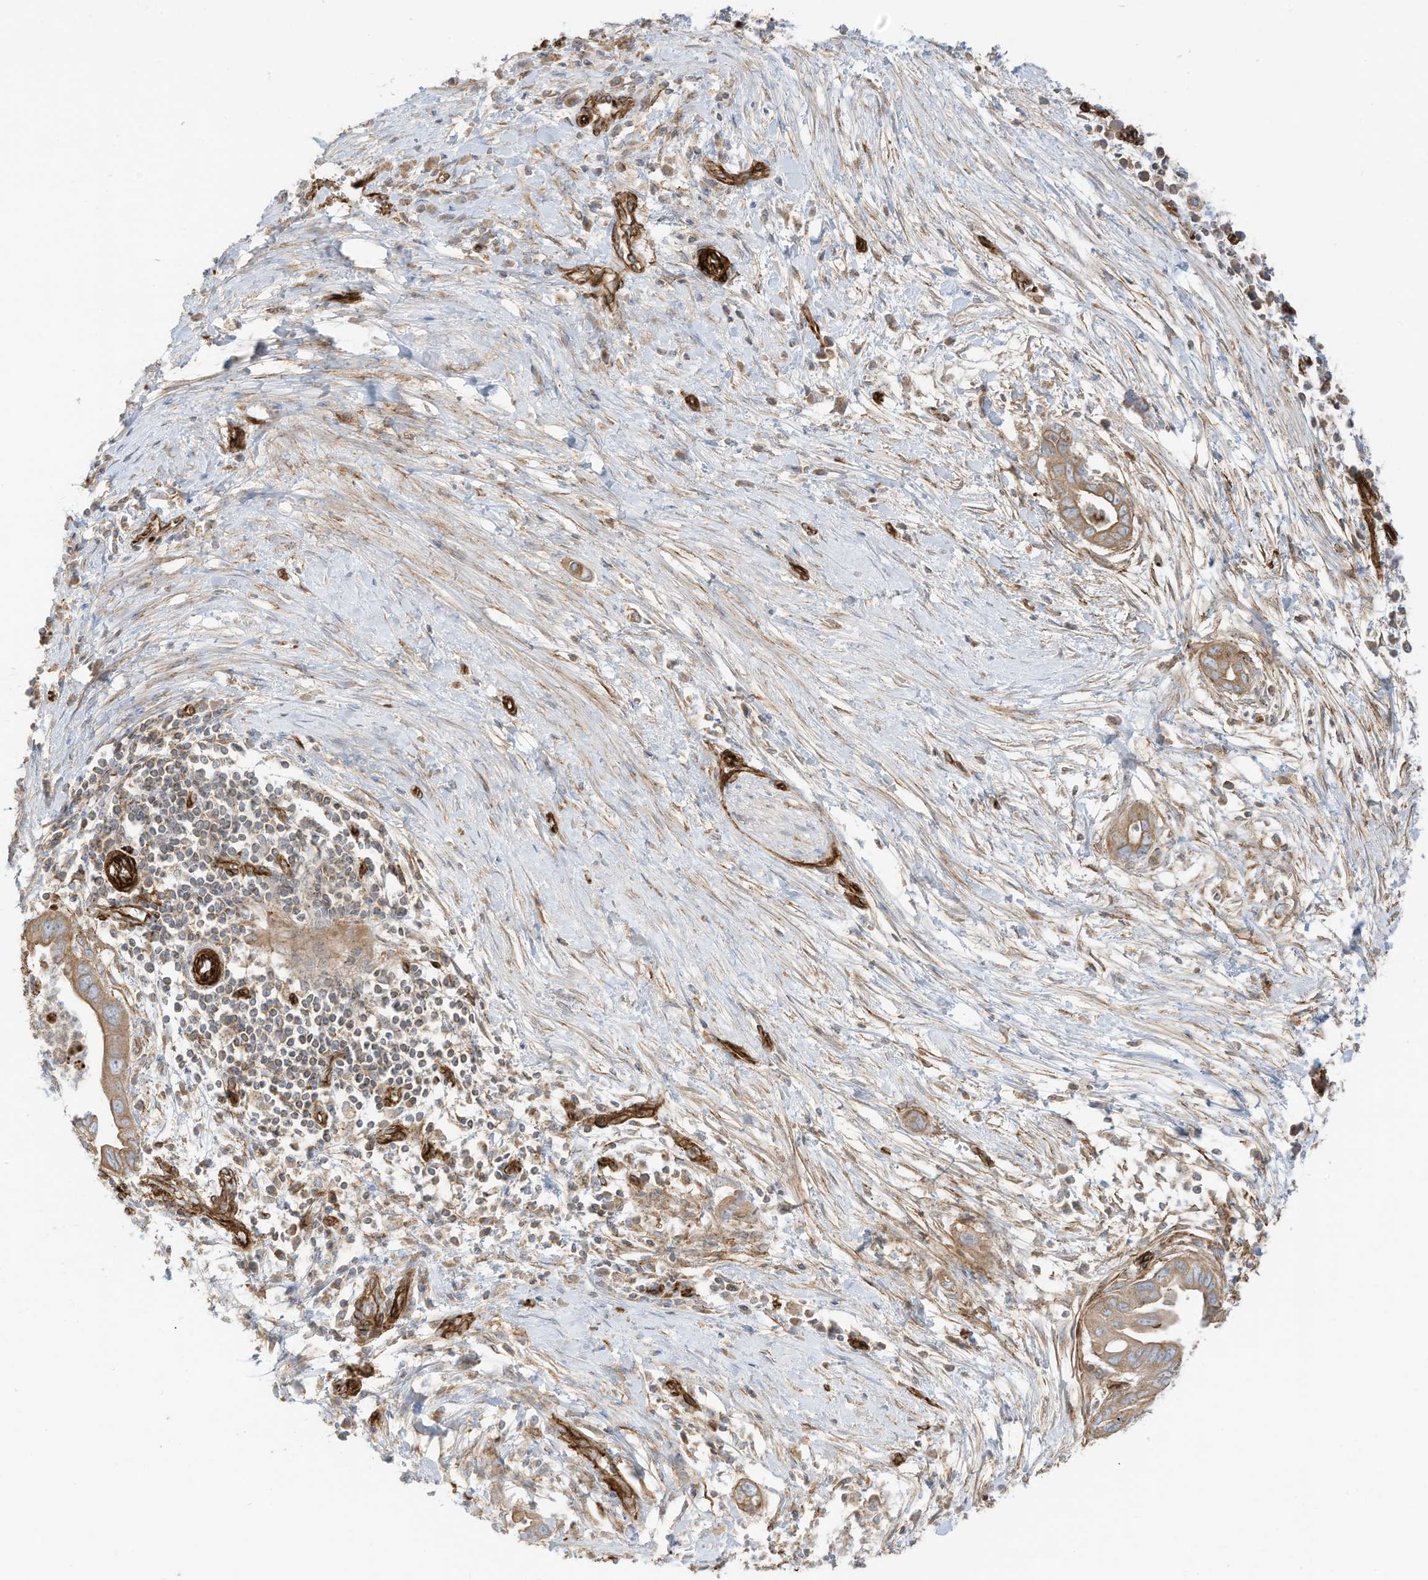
{"staining": {"intensity": "moderate", "quantity": ">75%", "location": "cytoplasmic/membranous"}, "tissue": "pancreatic cancer", "cell_type": "Tumor cells", "image_type": "cancer", "snomed": [{"axis": "morphology", "description": "Adenocarcinoma, NOS"}, {"axis": "topography", "description": "Pancreas"}], "caption": "Immunohistochemical staining of pancreatic adenocarcinoma demonstrates medium levels of moderate cytoplasmic/membranous staining in approximately >75% of tumor cells.", "gene": "ABCB7", "patient": {"sex": "male", "age": 75}}